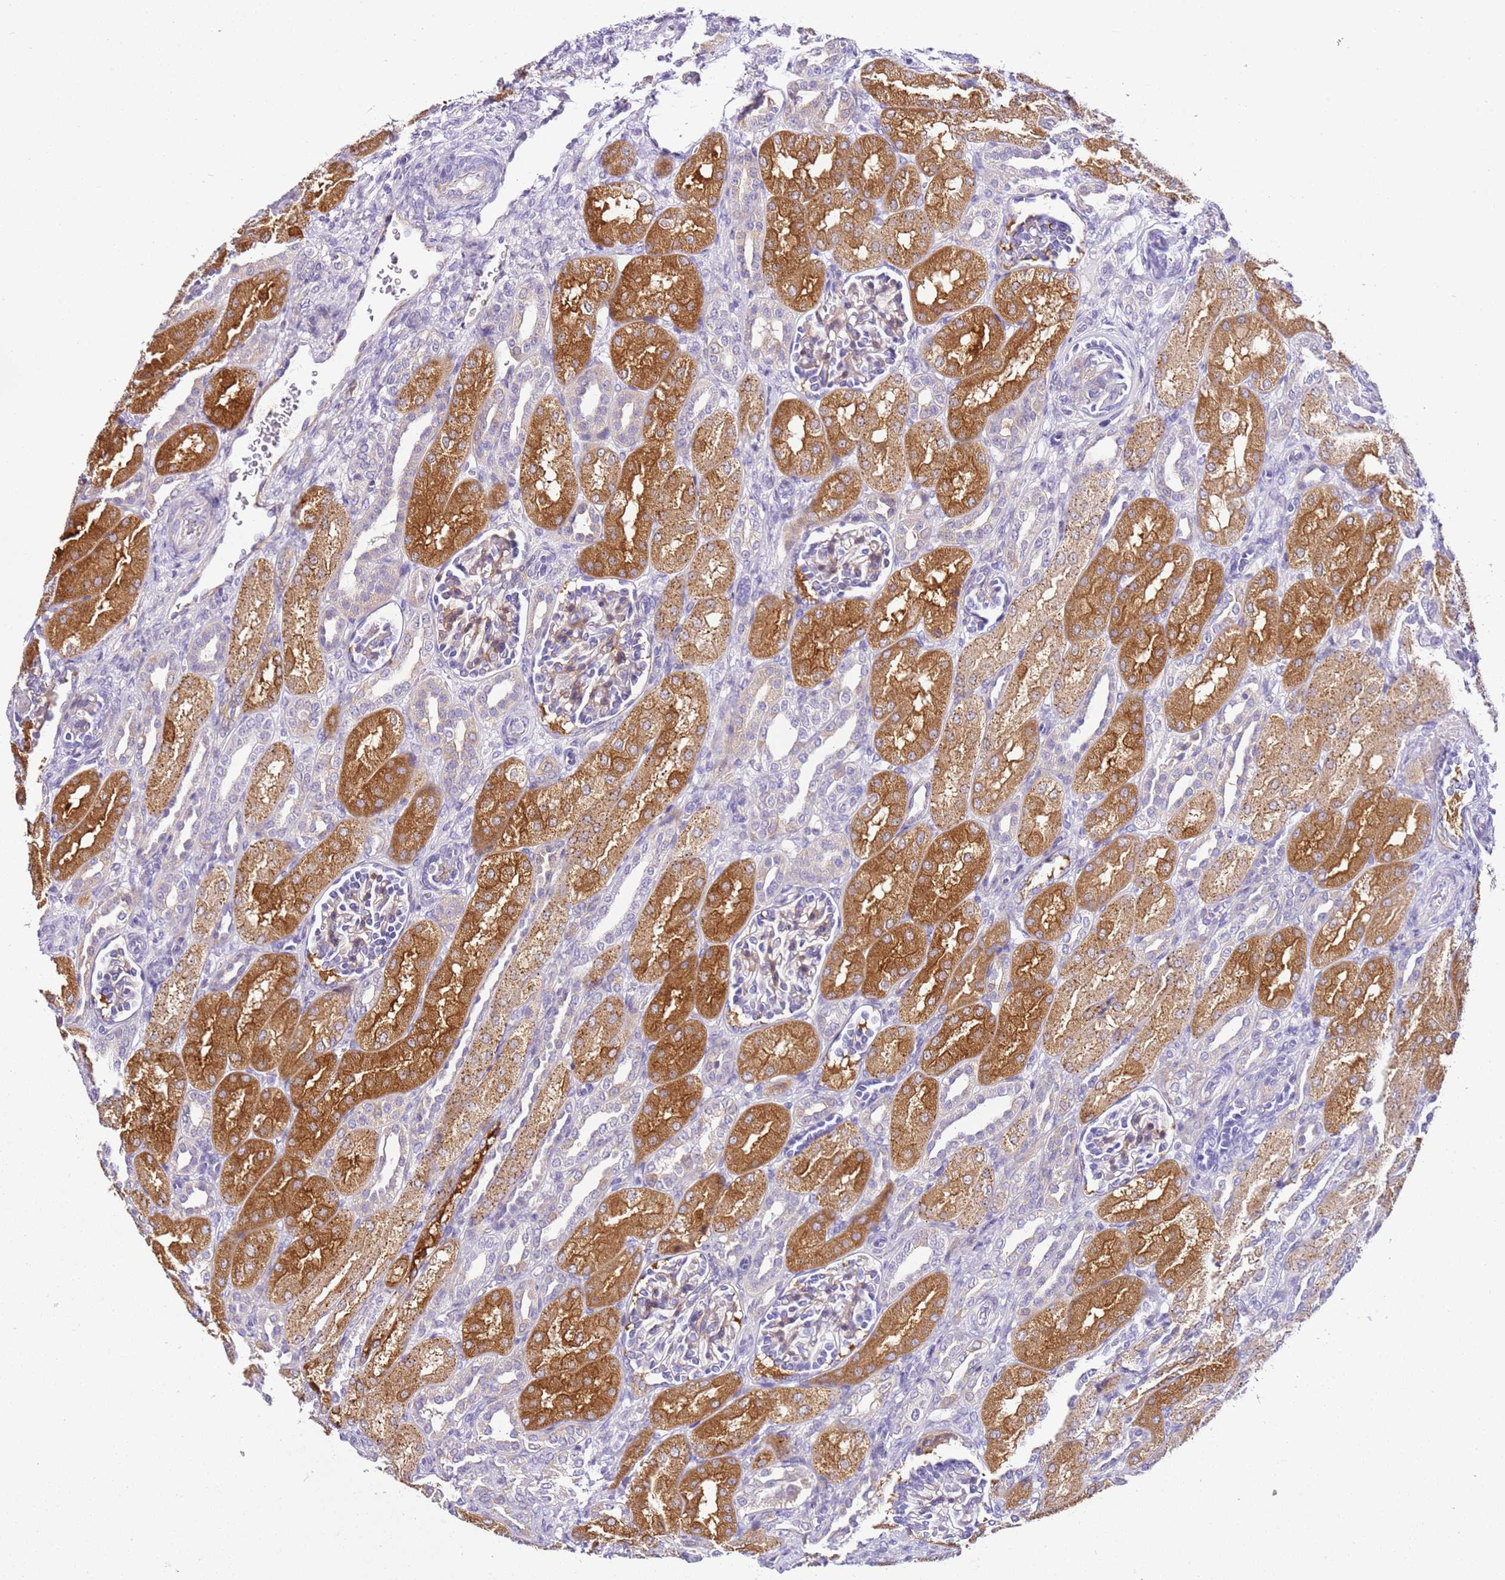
{"staining": {"intensity": "negative", "quantity": "none", "location": "none"}, "tissue": "kidney", "cell_type": "Cells in glomeruli", "image_type": "normal", "snomed": [{"axis": "morphology", "description": "Normal tissue, NOS"}, {"axis": "morphology", "description": "Neoplasm, malignant, NOS"}, {"axis": "topography", "description": "Kidney"}], "caption": "Immunohistochemistry (IHC) micrograph of unremarkable human kidney stained for a protein (brown), which exhibits no positivity in cells in glomeruli. (DAB immunohistochemistry with hematoxylin counter stain).", "gene": "HGD", "patient": {"sex": "female", "age": 1}}